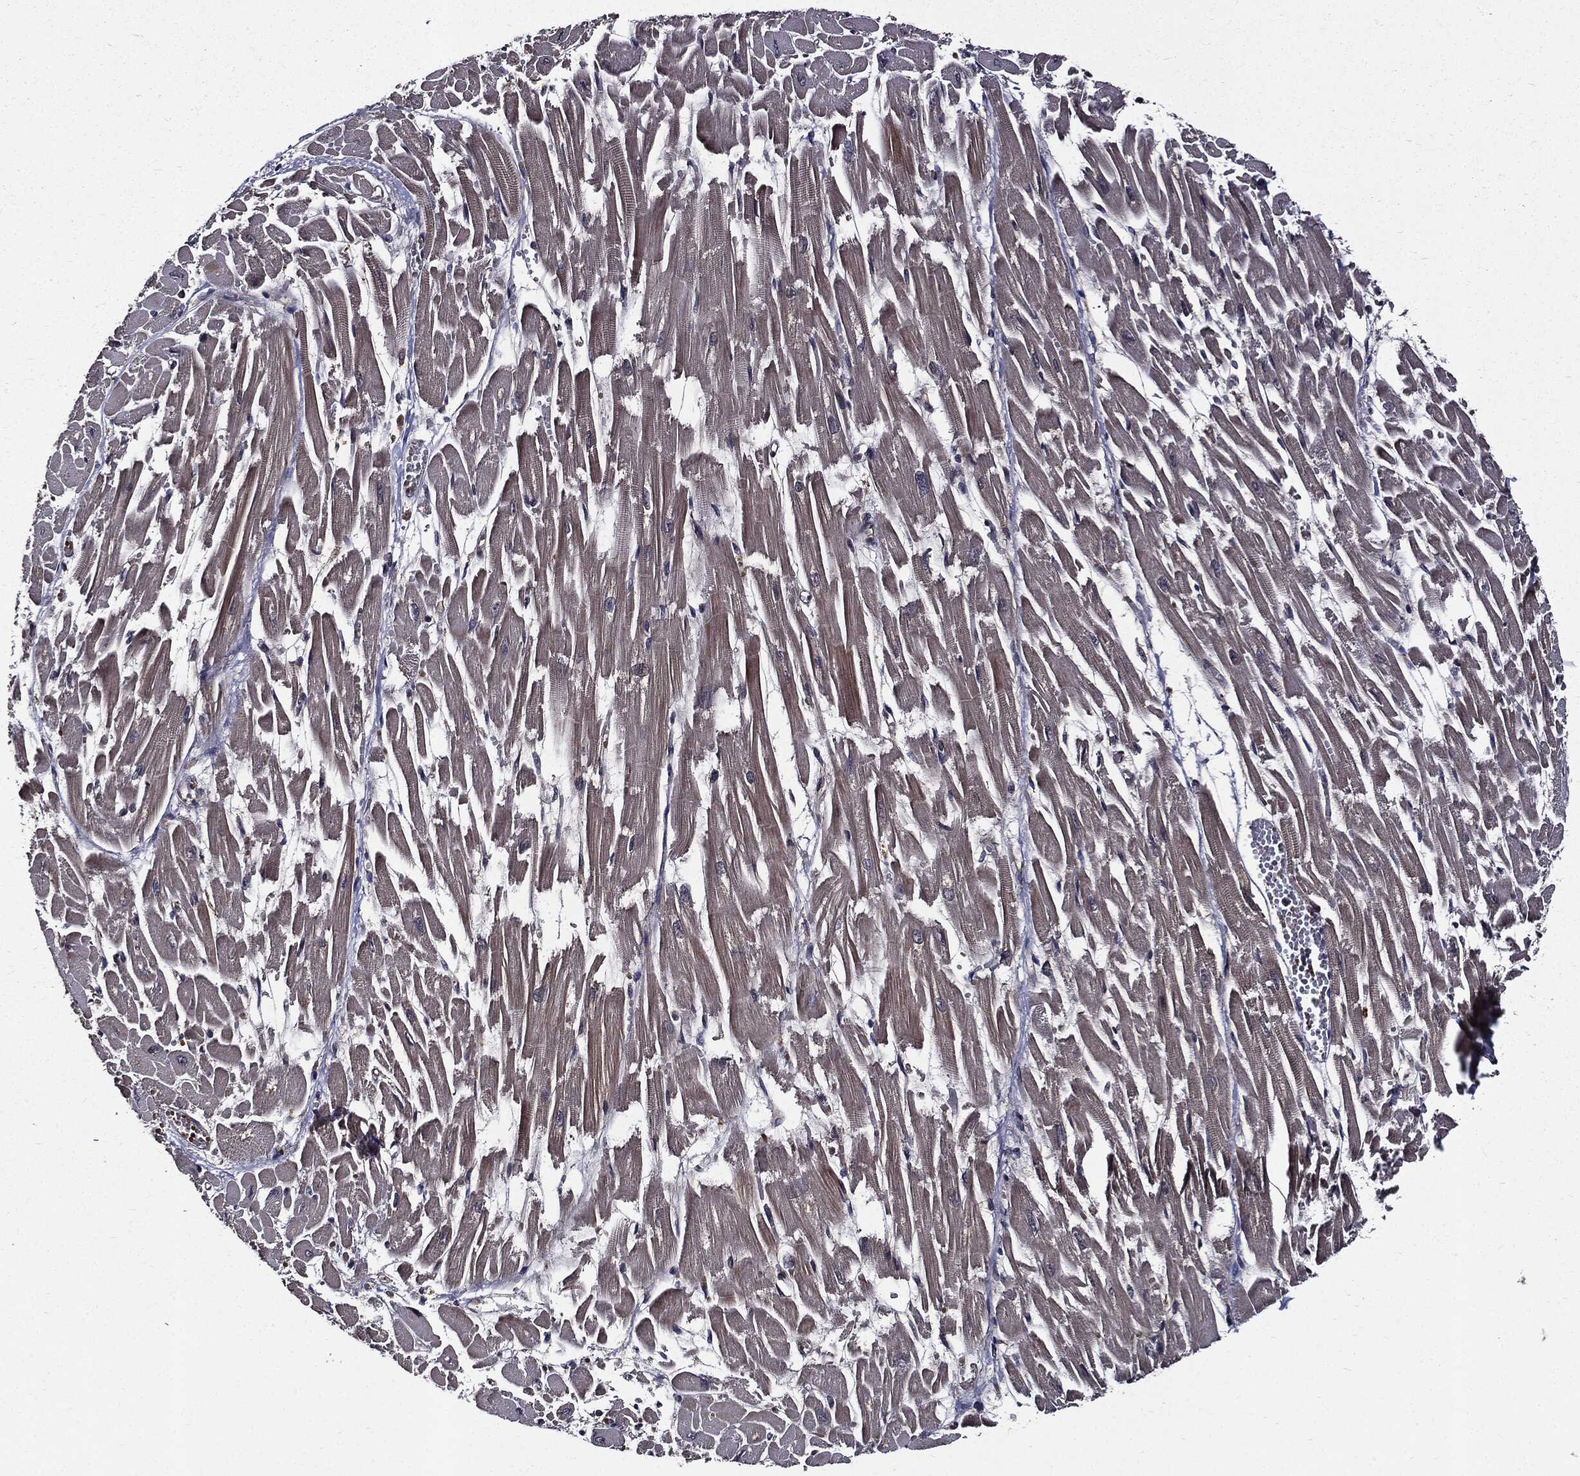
{"staining": {"intensity": "negative", "quantity": "none", "location": "none"}, "tissue": "heart muscle", "cell_type": "Cardiomyocytes", "image_type": "normal", "snomed": [{"axis": "morphology", "description": "Normal tissue, NOS"}, {"axis": "topography", "description": "Heart"}], "caption": "Cardiomyocytes are negative for brown protein staining in benign heart muscle. Brightfield microscopy of immunohistochemistry stained with DAB (3,3'-diaminobenzidine) (brown) and hematoxylin (blue), captured at high magnification.", "gene": "HTT", "patient": {"sex": "female", "age": 52}}